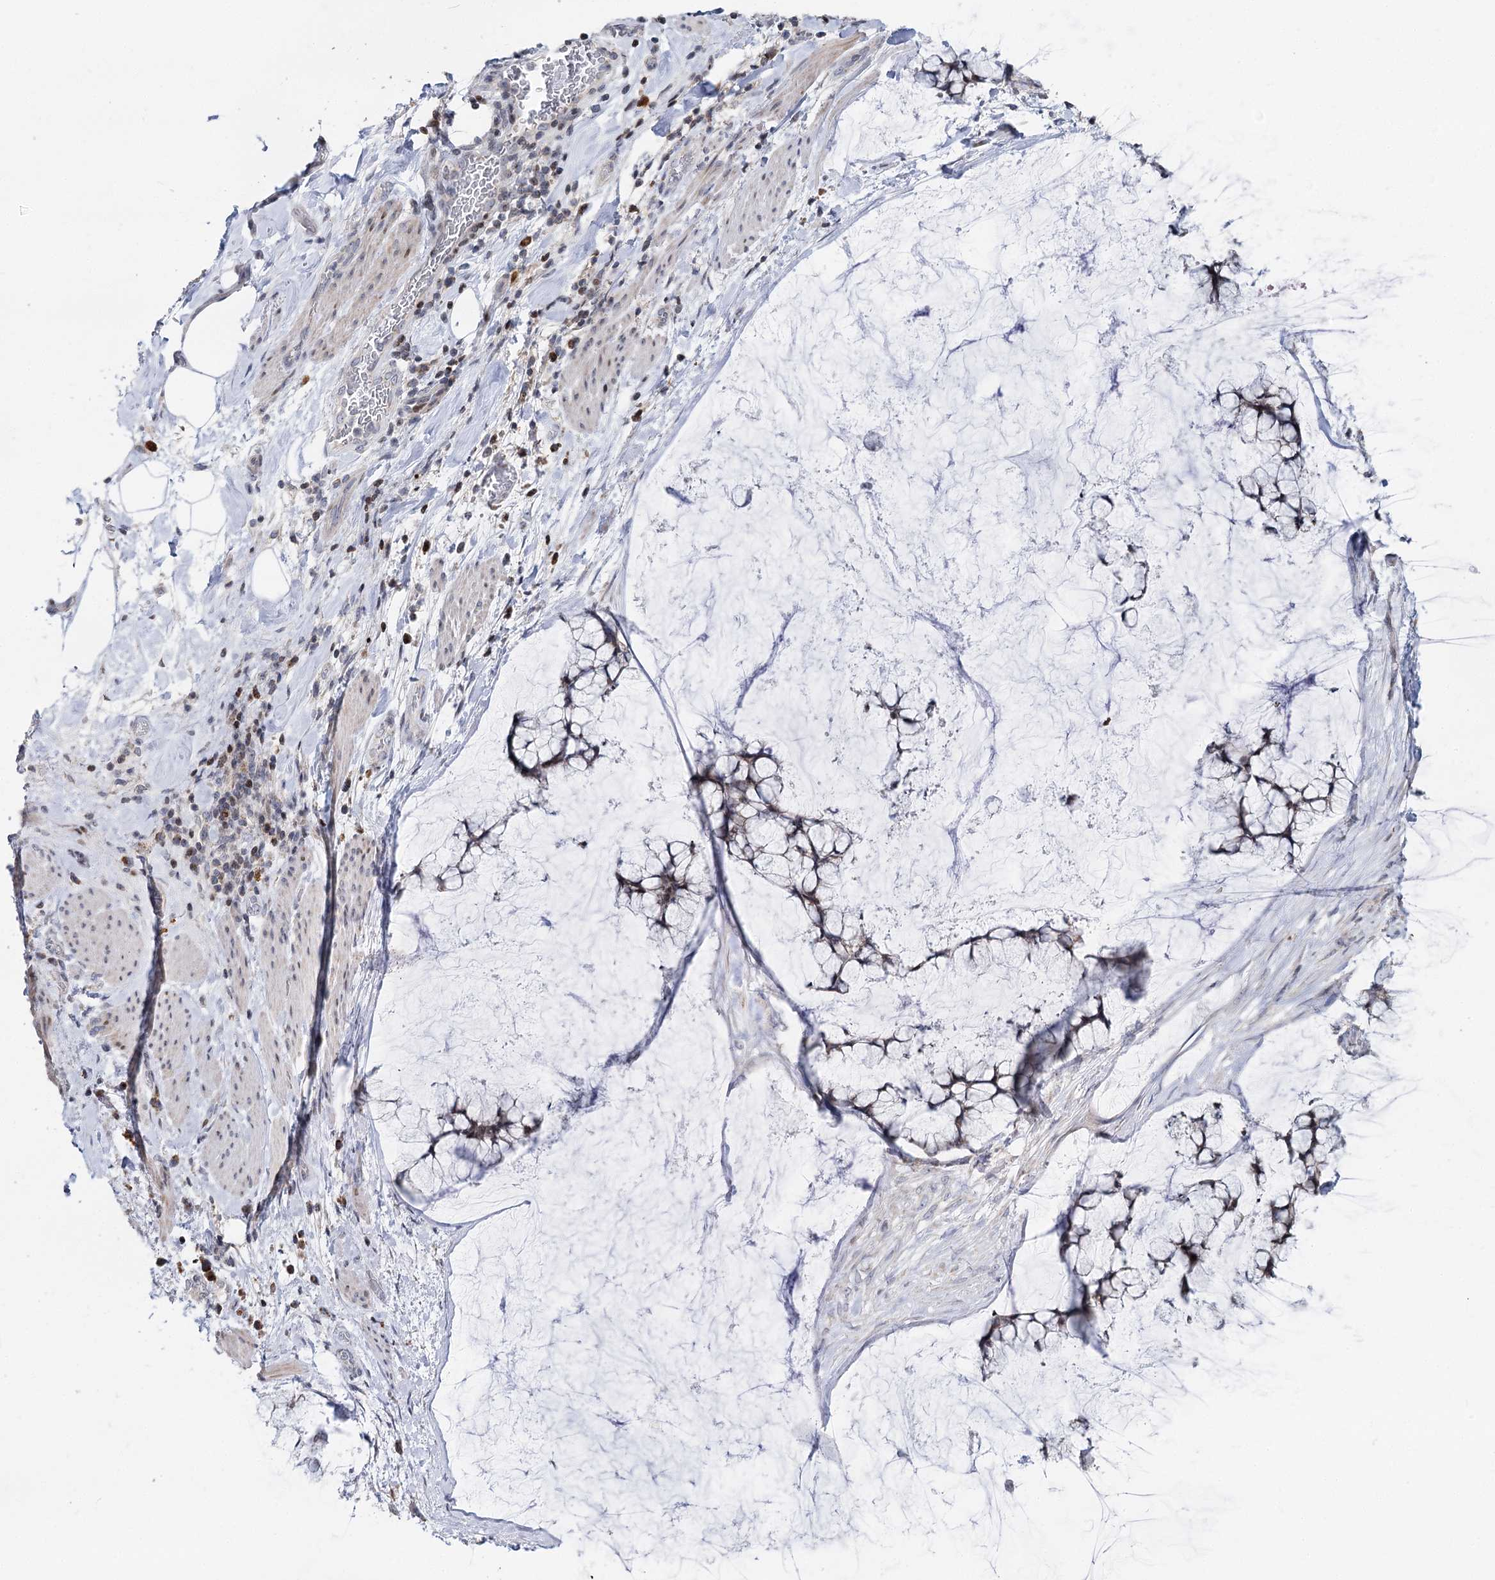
{"staining": {"intensity": "negative", "quantity": "none", "location": "none"}, "tissue": "ovarian cancer", "cell_type": "Tumor cells", "image_type": "cancer", "snomed": [{"axis": "morphology", "description": "Cystadenocarcinoma, mucinous, NOS"}, {"axis": "topography", "description": "Ovary"}], "caption": "Human ovarian cancer (mucinous cystadenocarcinoma) stained for a protein using immunohistochemistry exhibits no positivity in tumor cells.", "gene": "PTGR1", "patient": {"sex": "female", "age": 42}}